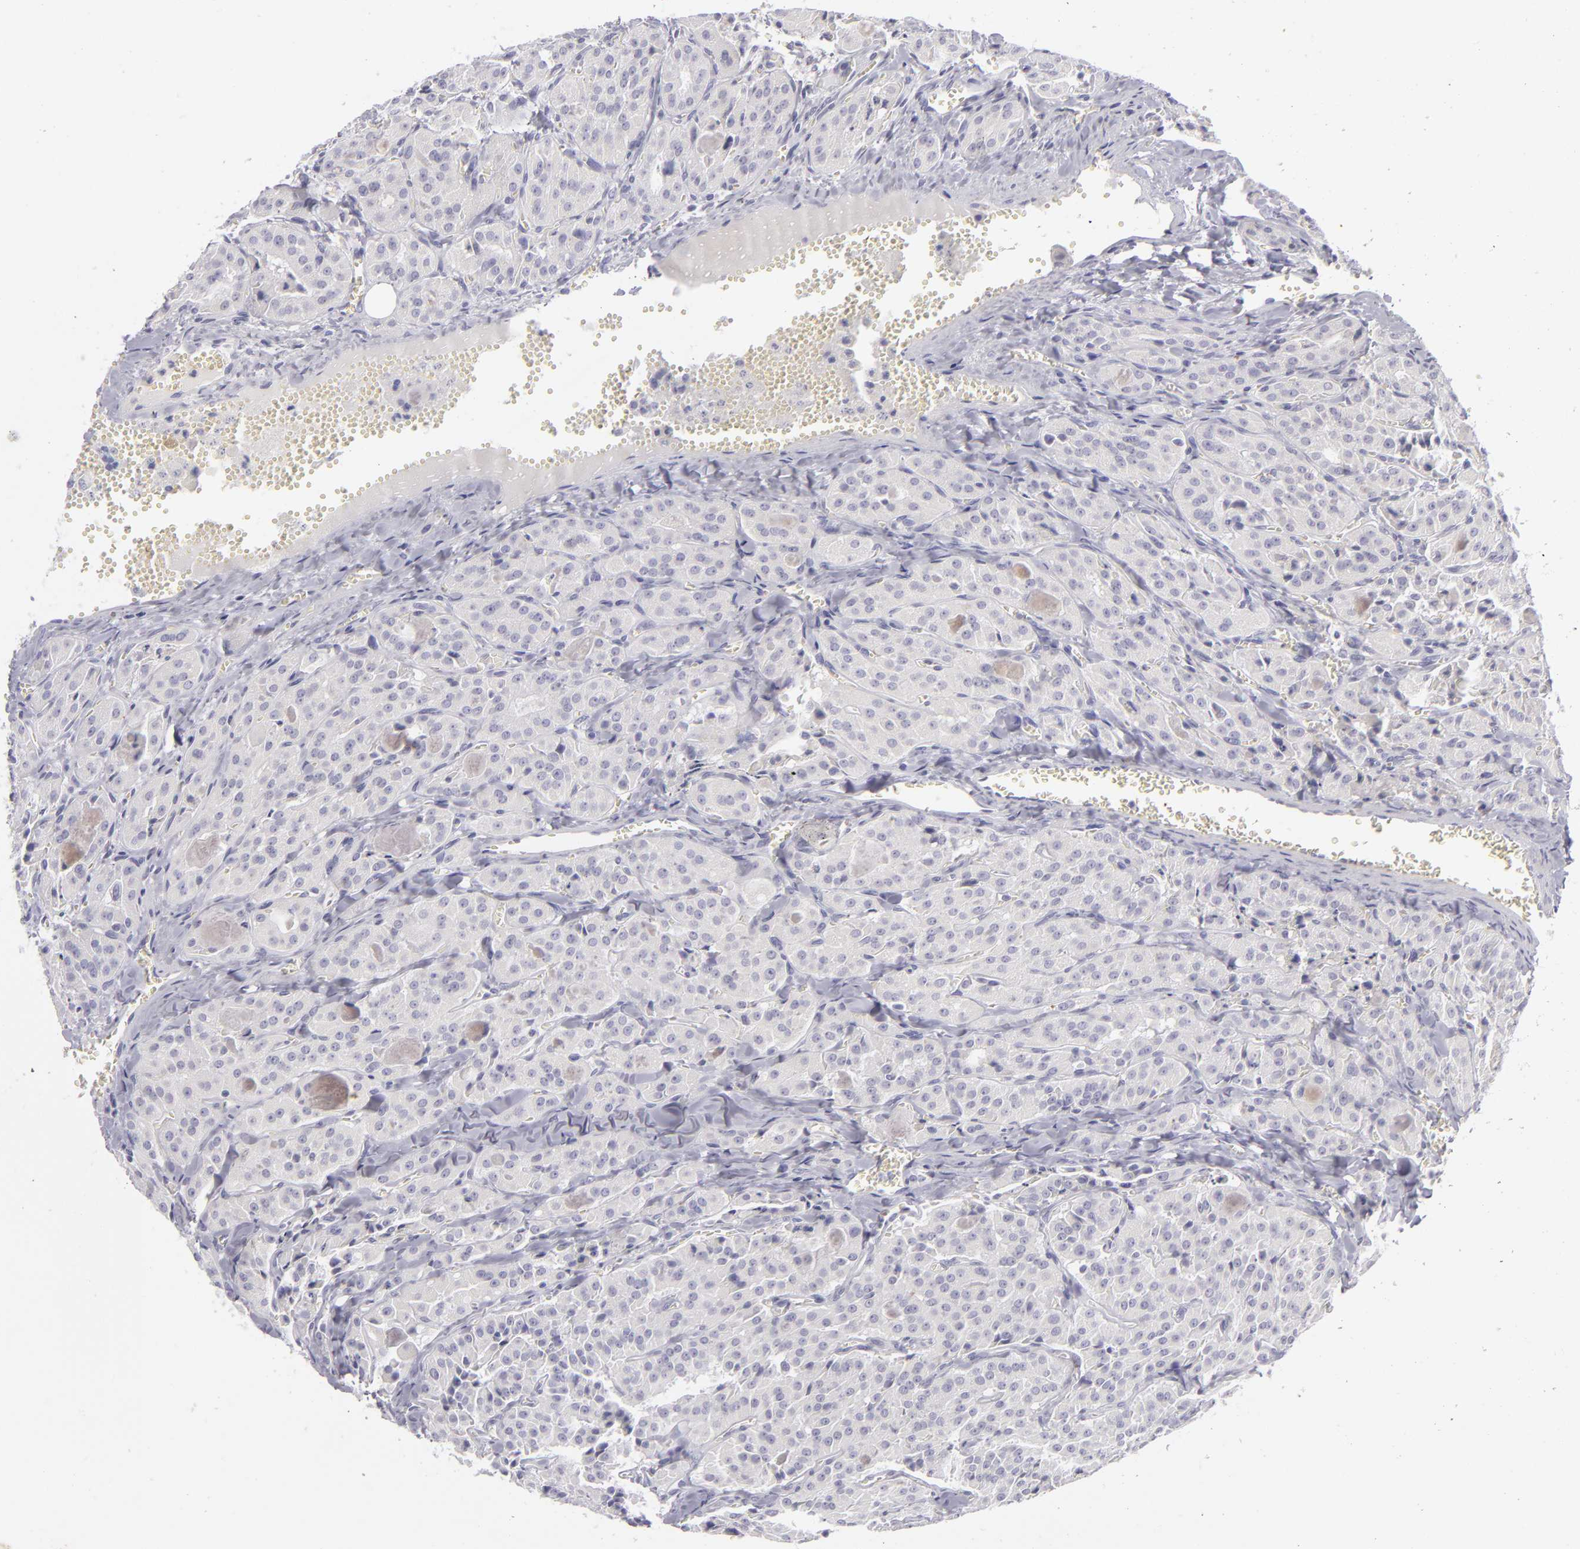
{"staining": {"intensity": "negative", "quantity": "none", "location": "none"}, "tissue": "thyroid cancer", "cell_type": "Tumor cells", "image_type": "cancer", "snomed": [{"axis": "morphology", "description": "Carcinoma, NOS"}, {"axis": "topography", "description": "Thyroid gland"}], "caption": "Immunohistochemistry (IHC) of human thyroid carcinoma displays no positivity in tumor cells.", "gene": "TNNC1", "patient": {"sex": "male", "age": 76}}